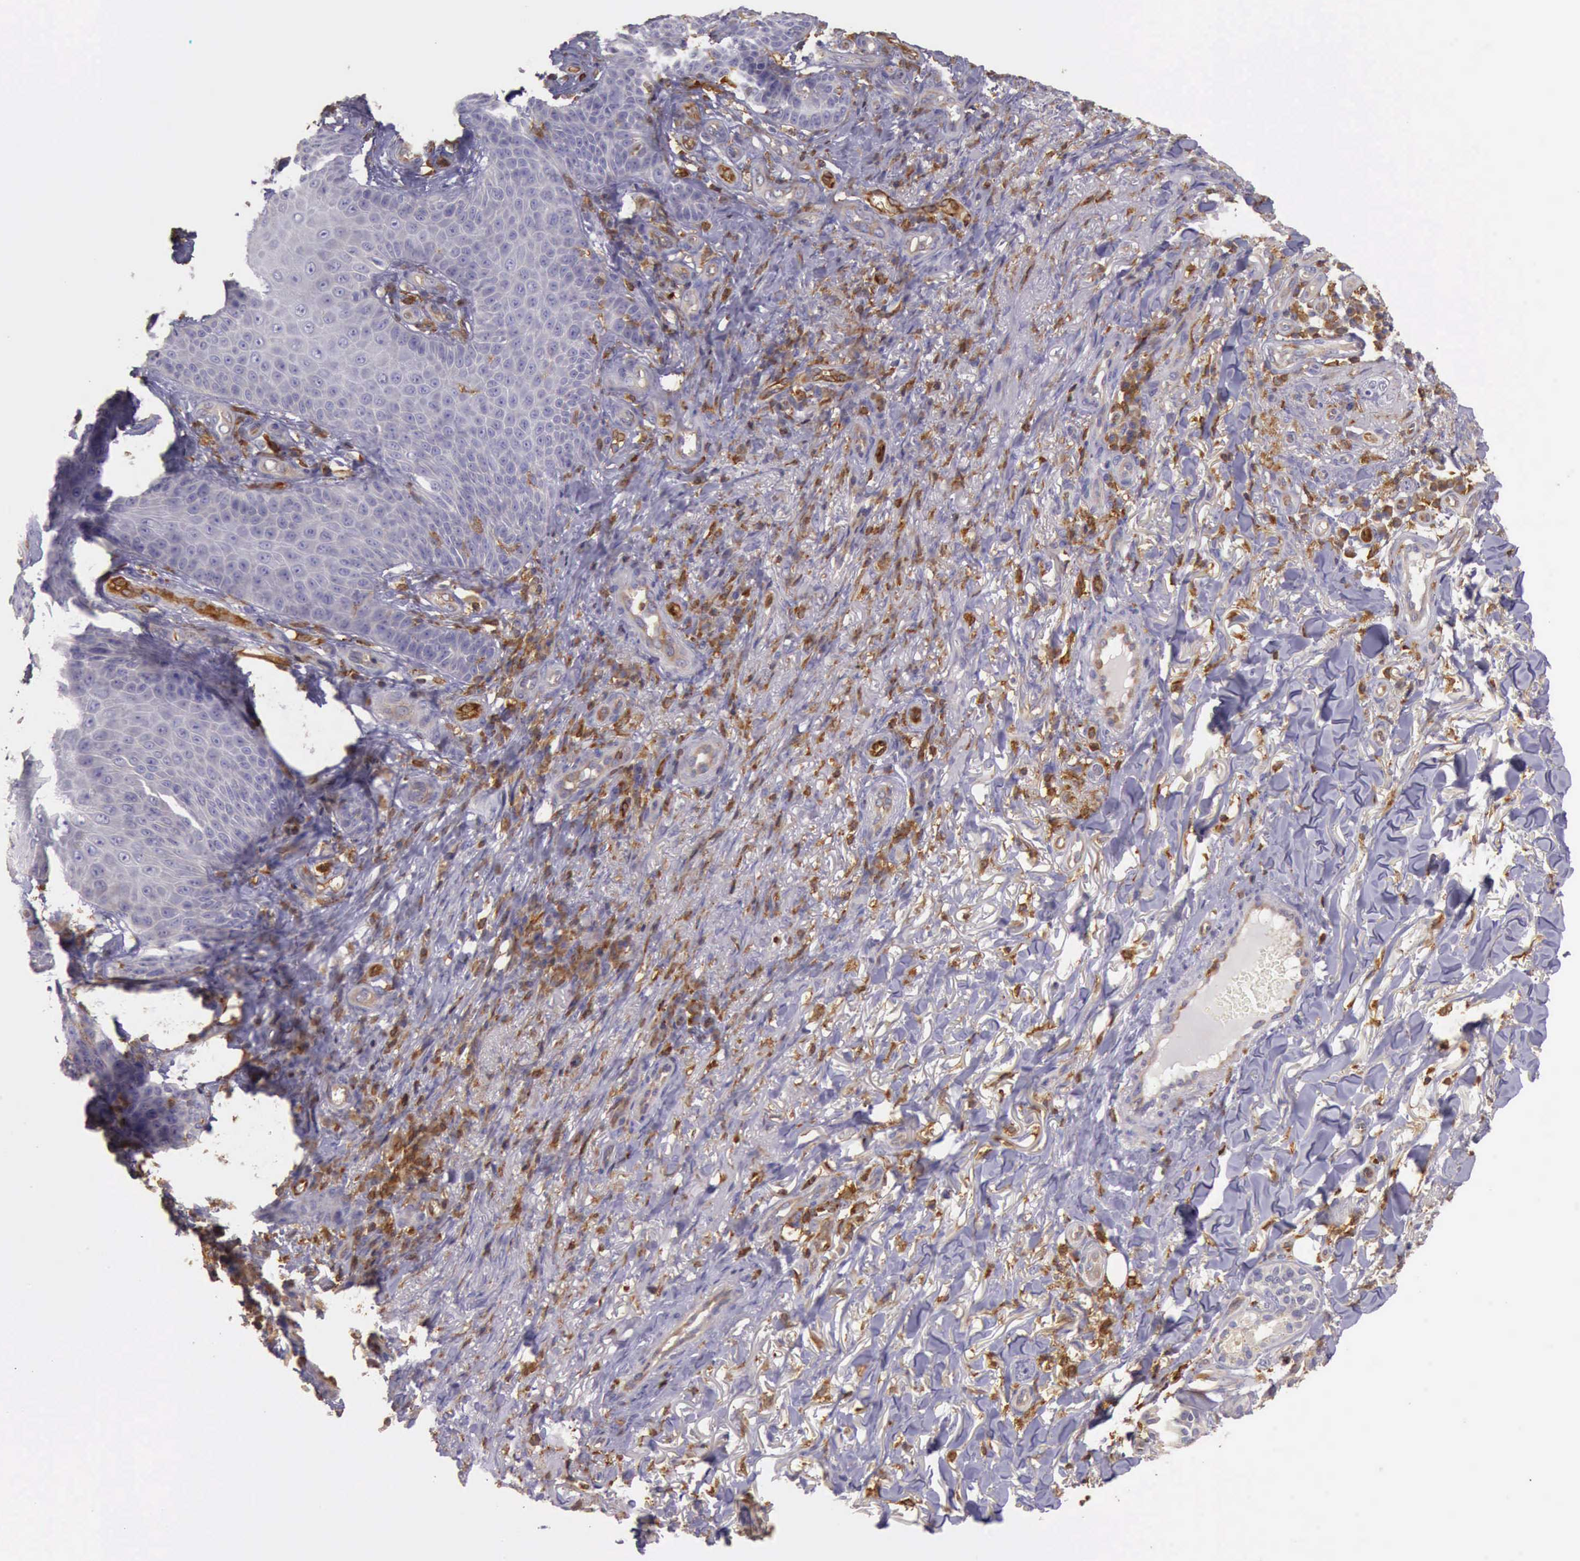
{"staining": {"intensity": "weak", "quantity": "<25%", "location": "cytoplasmic/membranous"}, "tissue": "skin cancer", "cell_type": "Tumor cells", "image_type": "cancer", "snomed": [{"axis": "morphology", "description": "Basal cell carcinoma"}, {"axis": "topography", "description": "Skin"}], "caption": "The immunohistochemistry image has no significant expression in tumor cells of basal cell carcinoma (skin) tissue.", "gene": "ARHGAP4", "patient": {"sex": "male", "age": 81}}